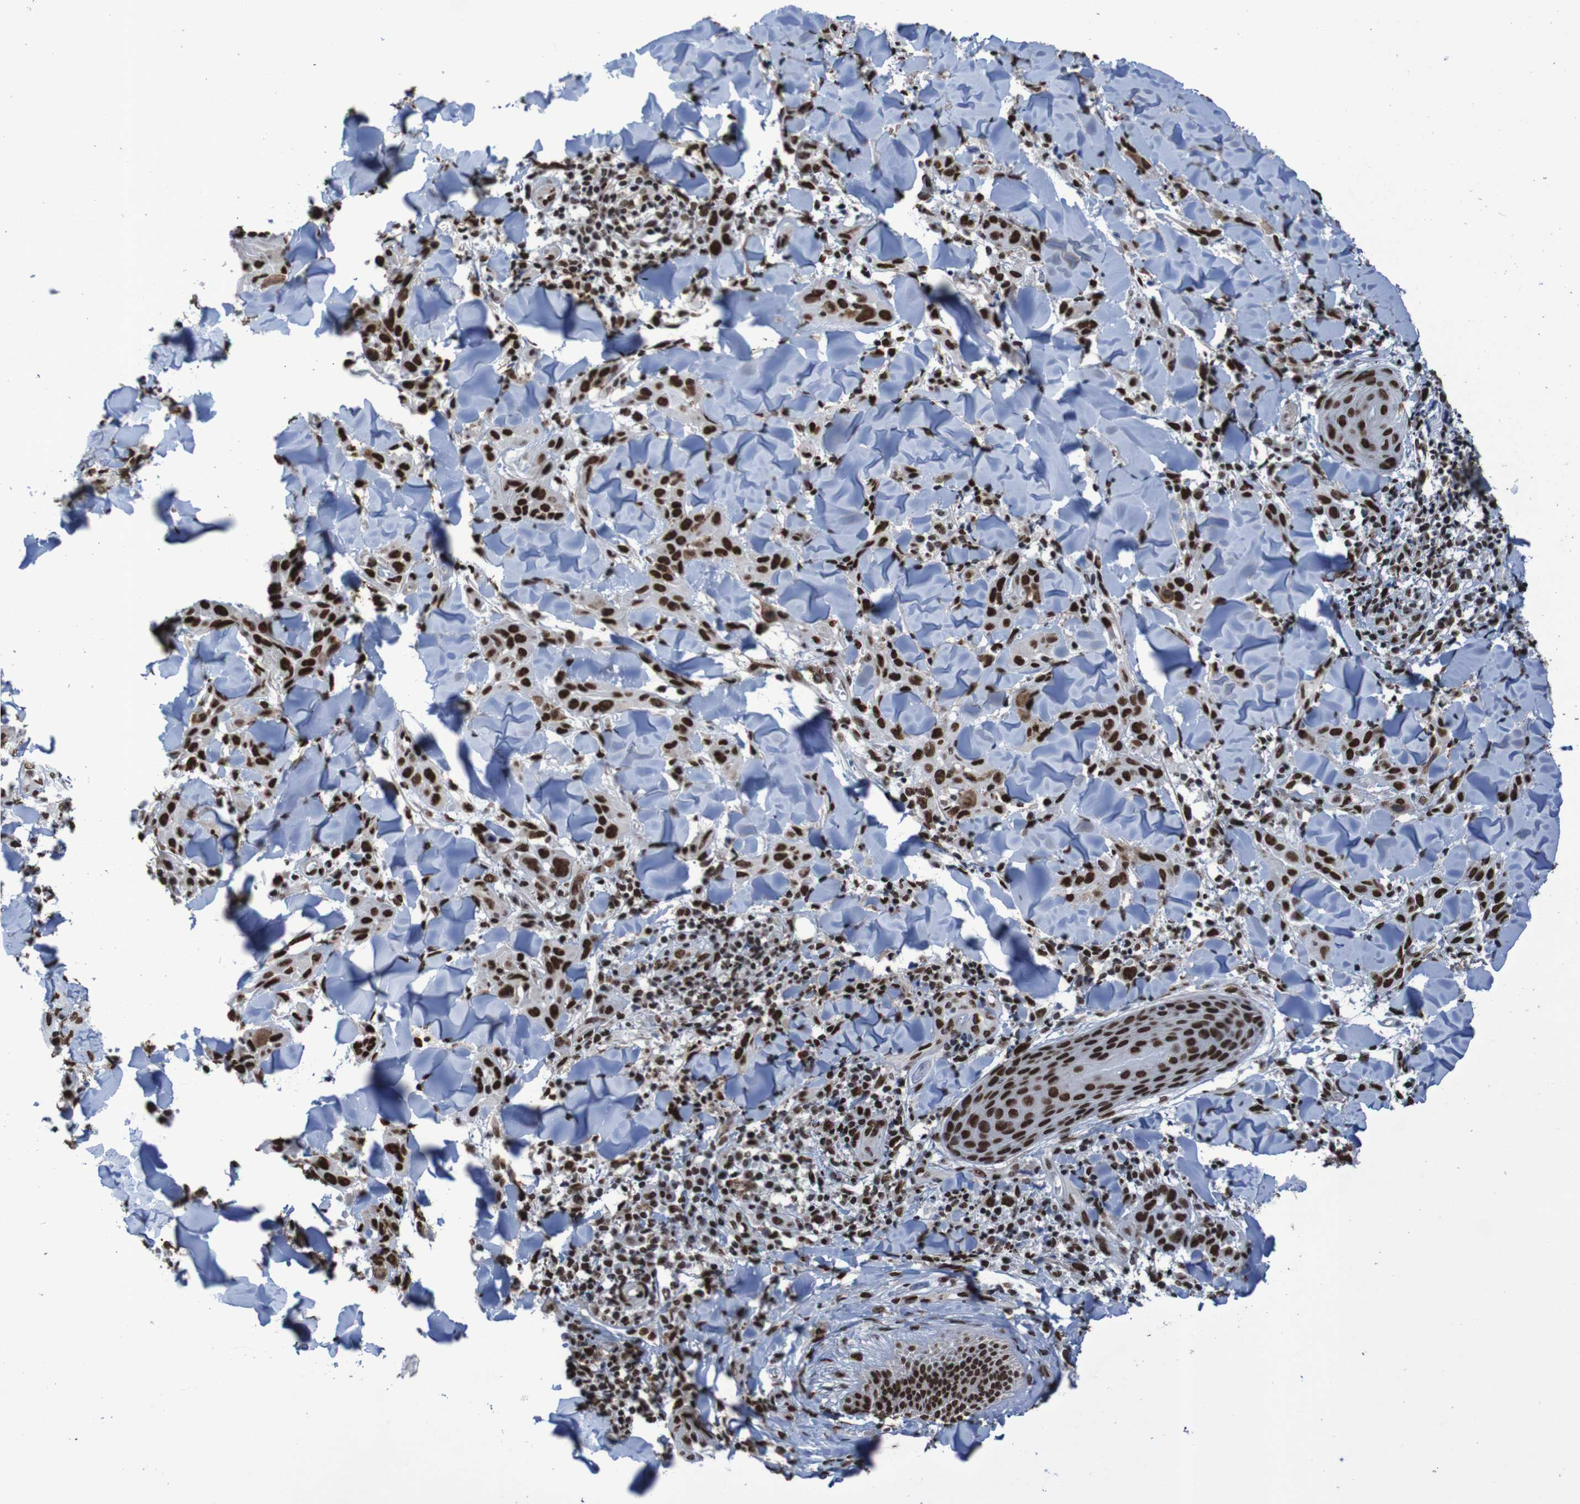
{"staining": {"intensity": "strong", "quantity": ">75%", "location": "nuclear"}, "tissue": "skin cancer", "cell_type": "Tumor cells", "image_type": "cancer", "snomed": [{"axis": "morphology", "description": "Squamous cell carcinoma, NOS"}, {"axis": "topography", "description": "Skin"}], "caption": "This is a micrograph of IHC staining of skin cancer, which shows strong expression in the nuclear of tumor cells.", "gene": "HNRNPR", "patient": {"sex": "male", "age": 24}}